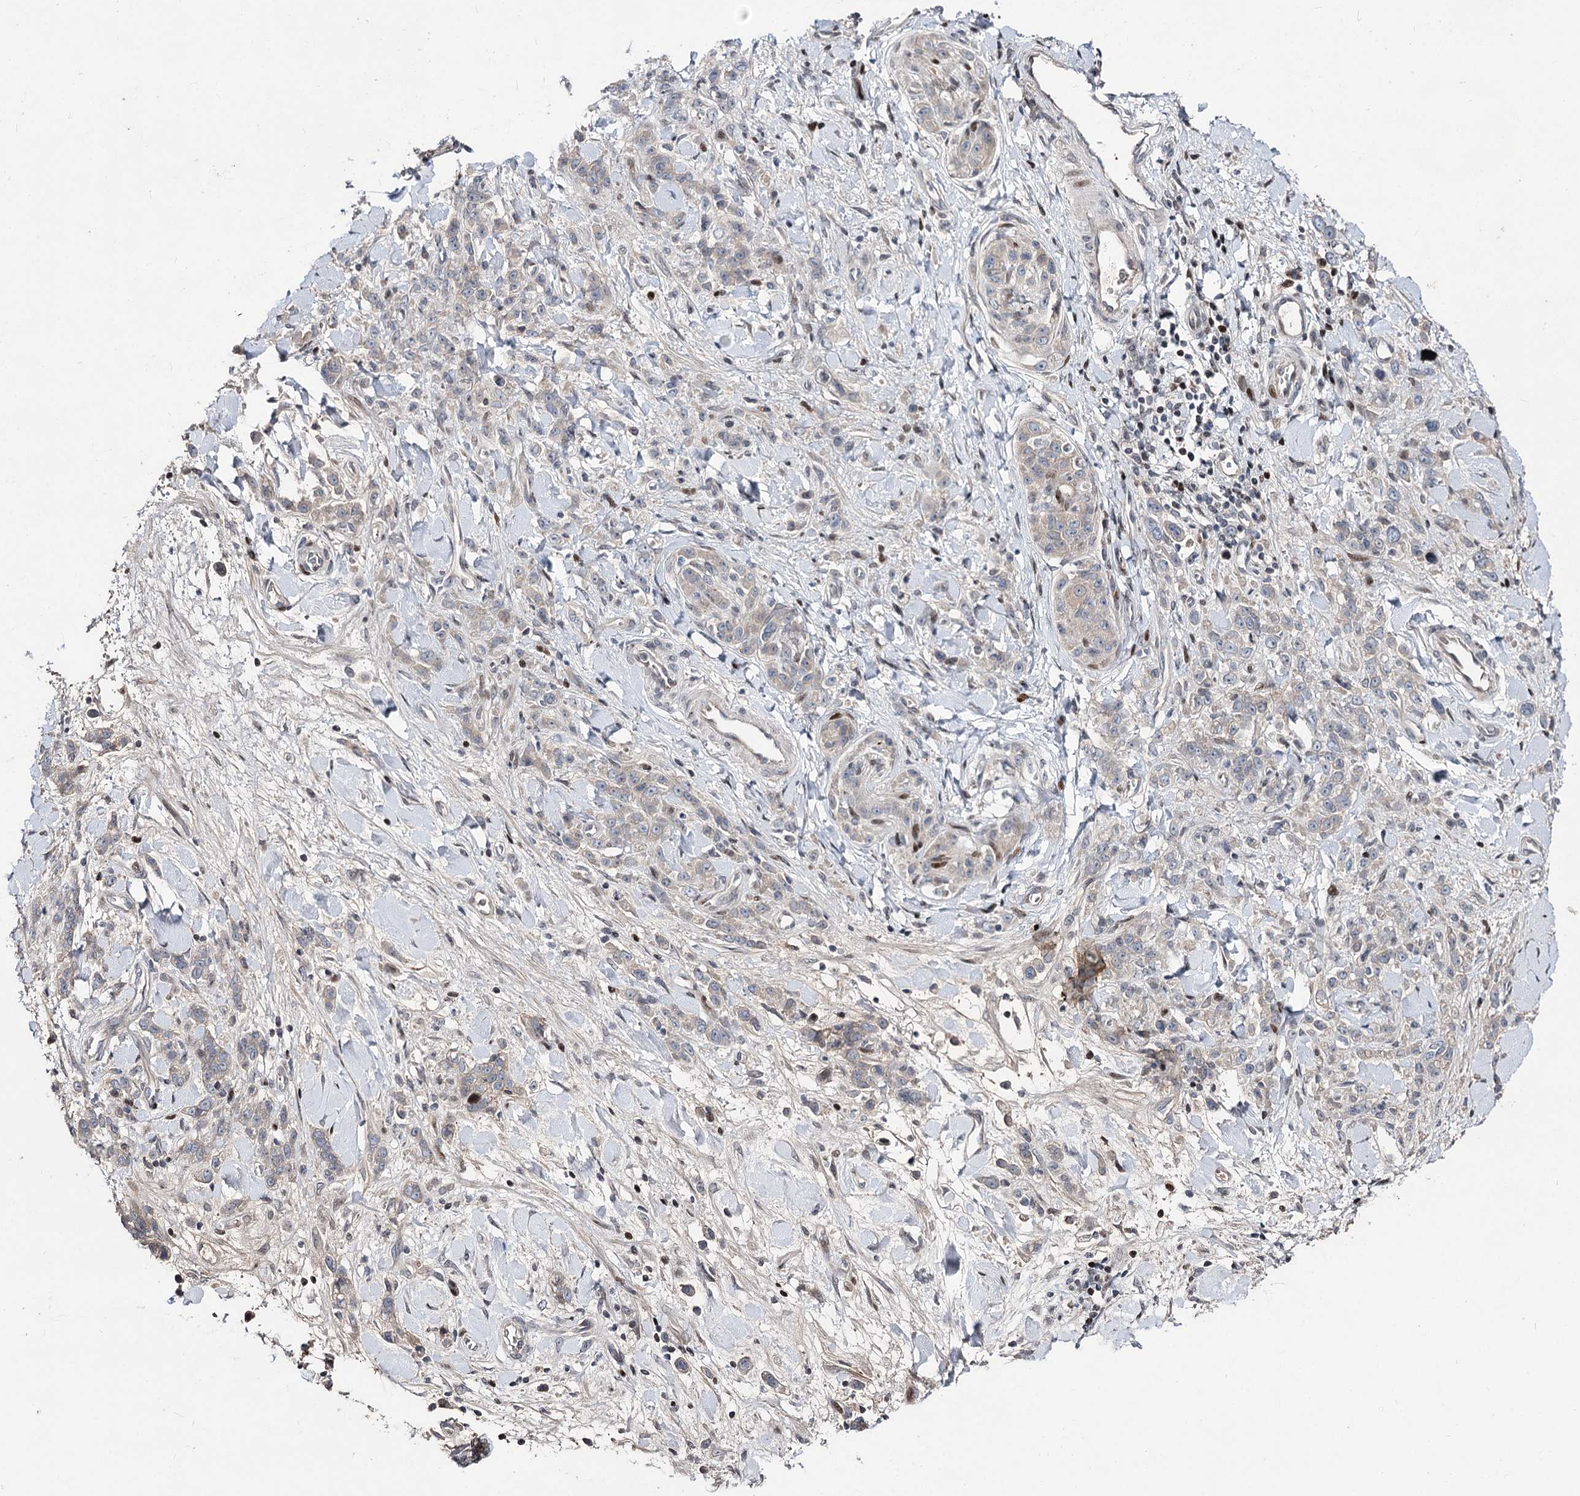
{"staining": {"intensity": "negative", "quantity": "none", "location": "none"}, "tissue": "stomach cancer", "cell_type": "Tumor cells", "image_type": "cancer", "snomed": [{"axis": "morphology", "description": "Normal tissue, NOS"}, {"axis": "morphology", "description": "Adenocarcinoma, NOS"}, {"axis": "topography", "description": "Stomach"}], "caption": "A micrograph of stomach cancer (adenocarcinoma) stained for a protein demonstrates no brown staining in tumor cells.", "gene": "ITFG2", "patient": {"sex": "male", "age": 82}}